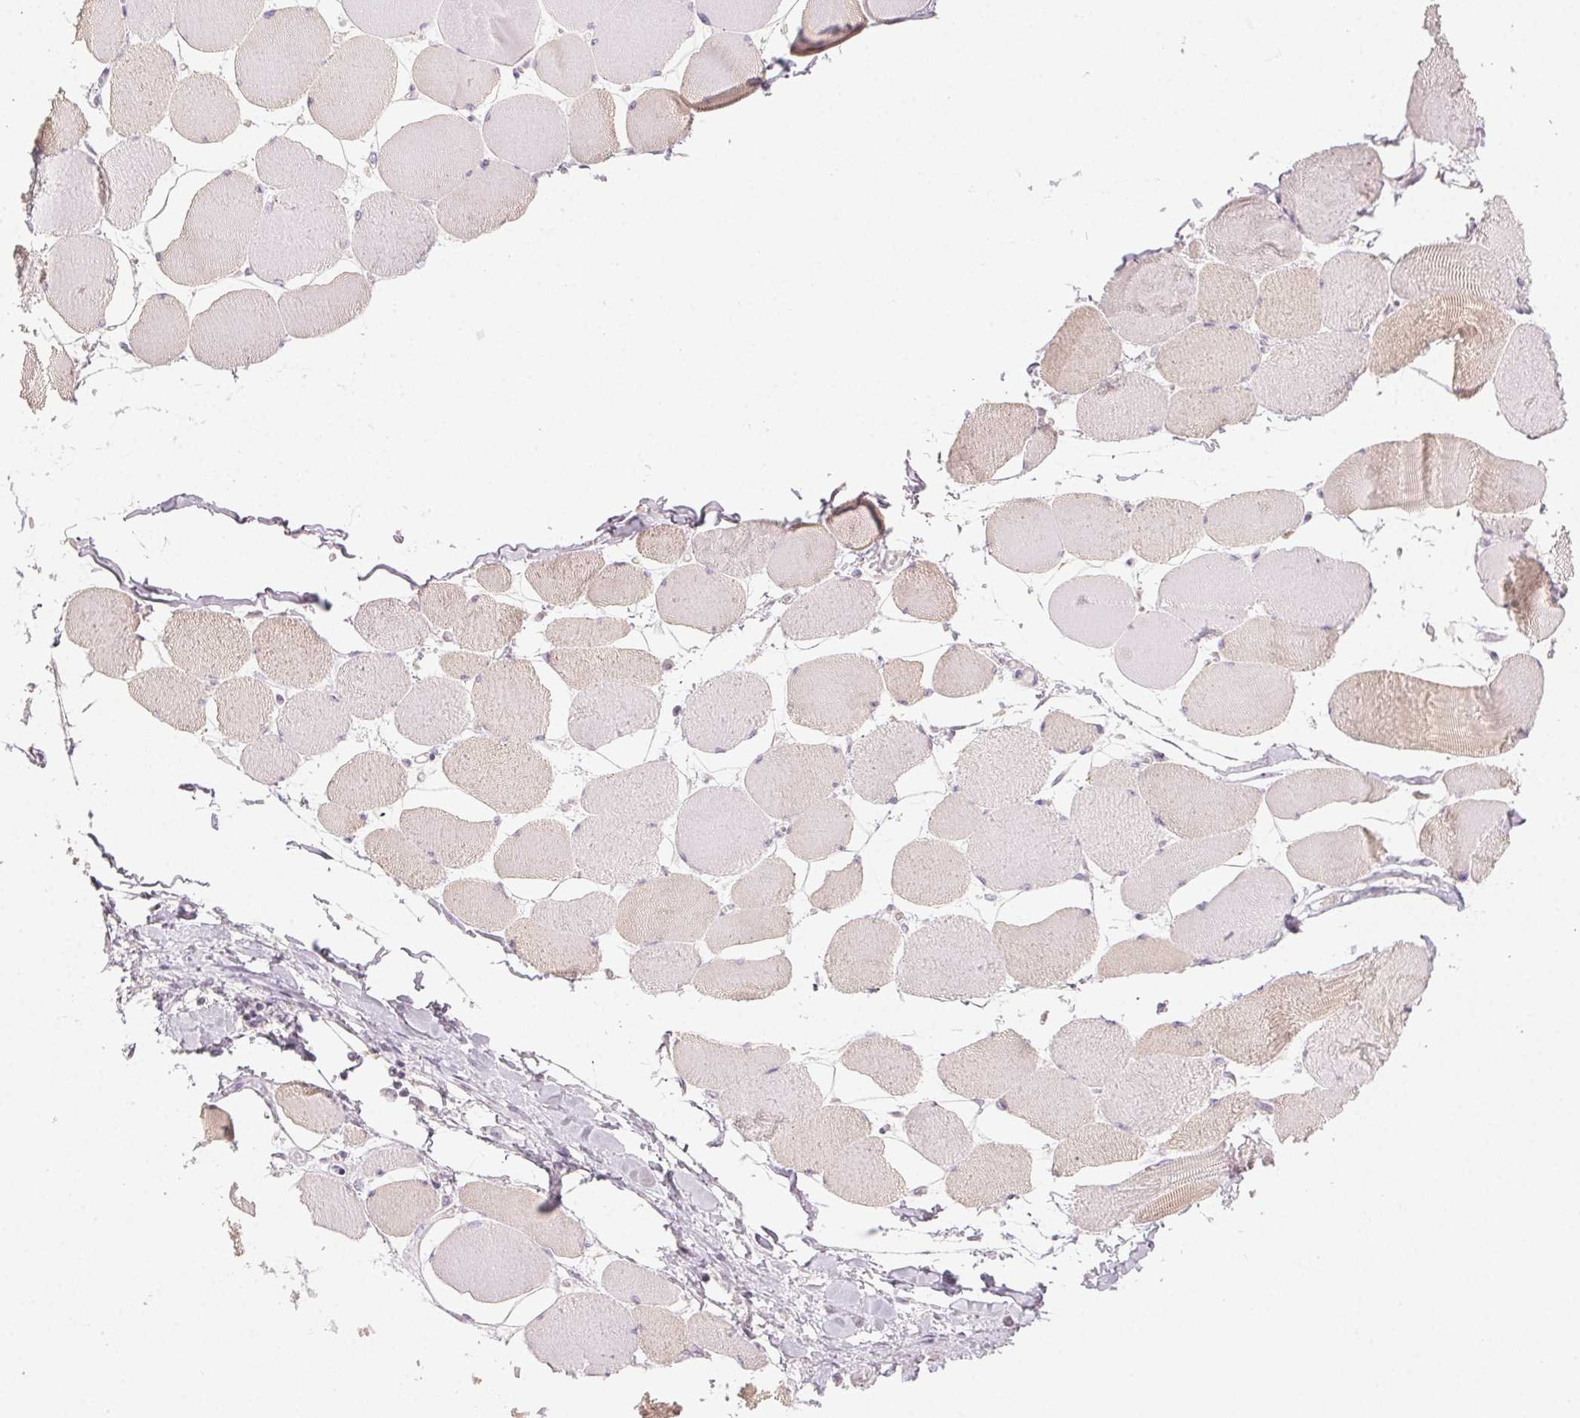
{"staining": {"intensity": "weak", "quantity": "25%-75%", "location": "cytoplasmic/membranous"}, "tissue": "skeletal muscle", "cell_type": "Myocytes", "image_type": "normal", "snomed": [{"axis": "morphology", "description": "Normal tissue, NOS"}, {"axis": "topography", "description": "Skeletal muscle"}], "caption": "Immunohistochemistry (IHC) of normal human skeletal muscle demonstrates low levels of weak cytoplasmic/membranous expression in approximately 25%-75% of myocytes. The staining is performed using DAB brown chromogen to label protein expression. The nuclei are counter-stained blue using hematoxylin.", "gene": "LVRN", "patient": {"sex": "female", "age": 75}}